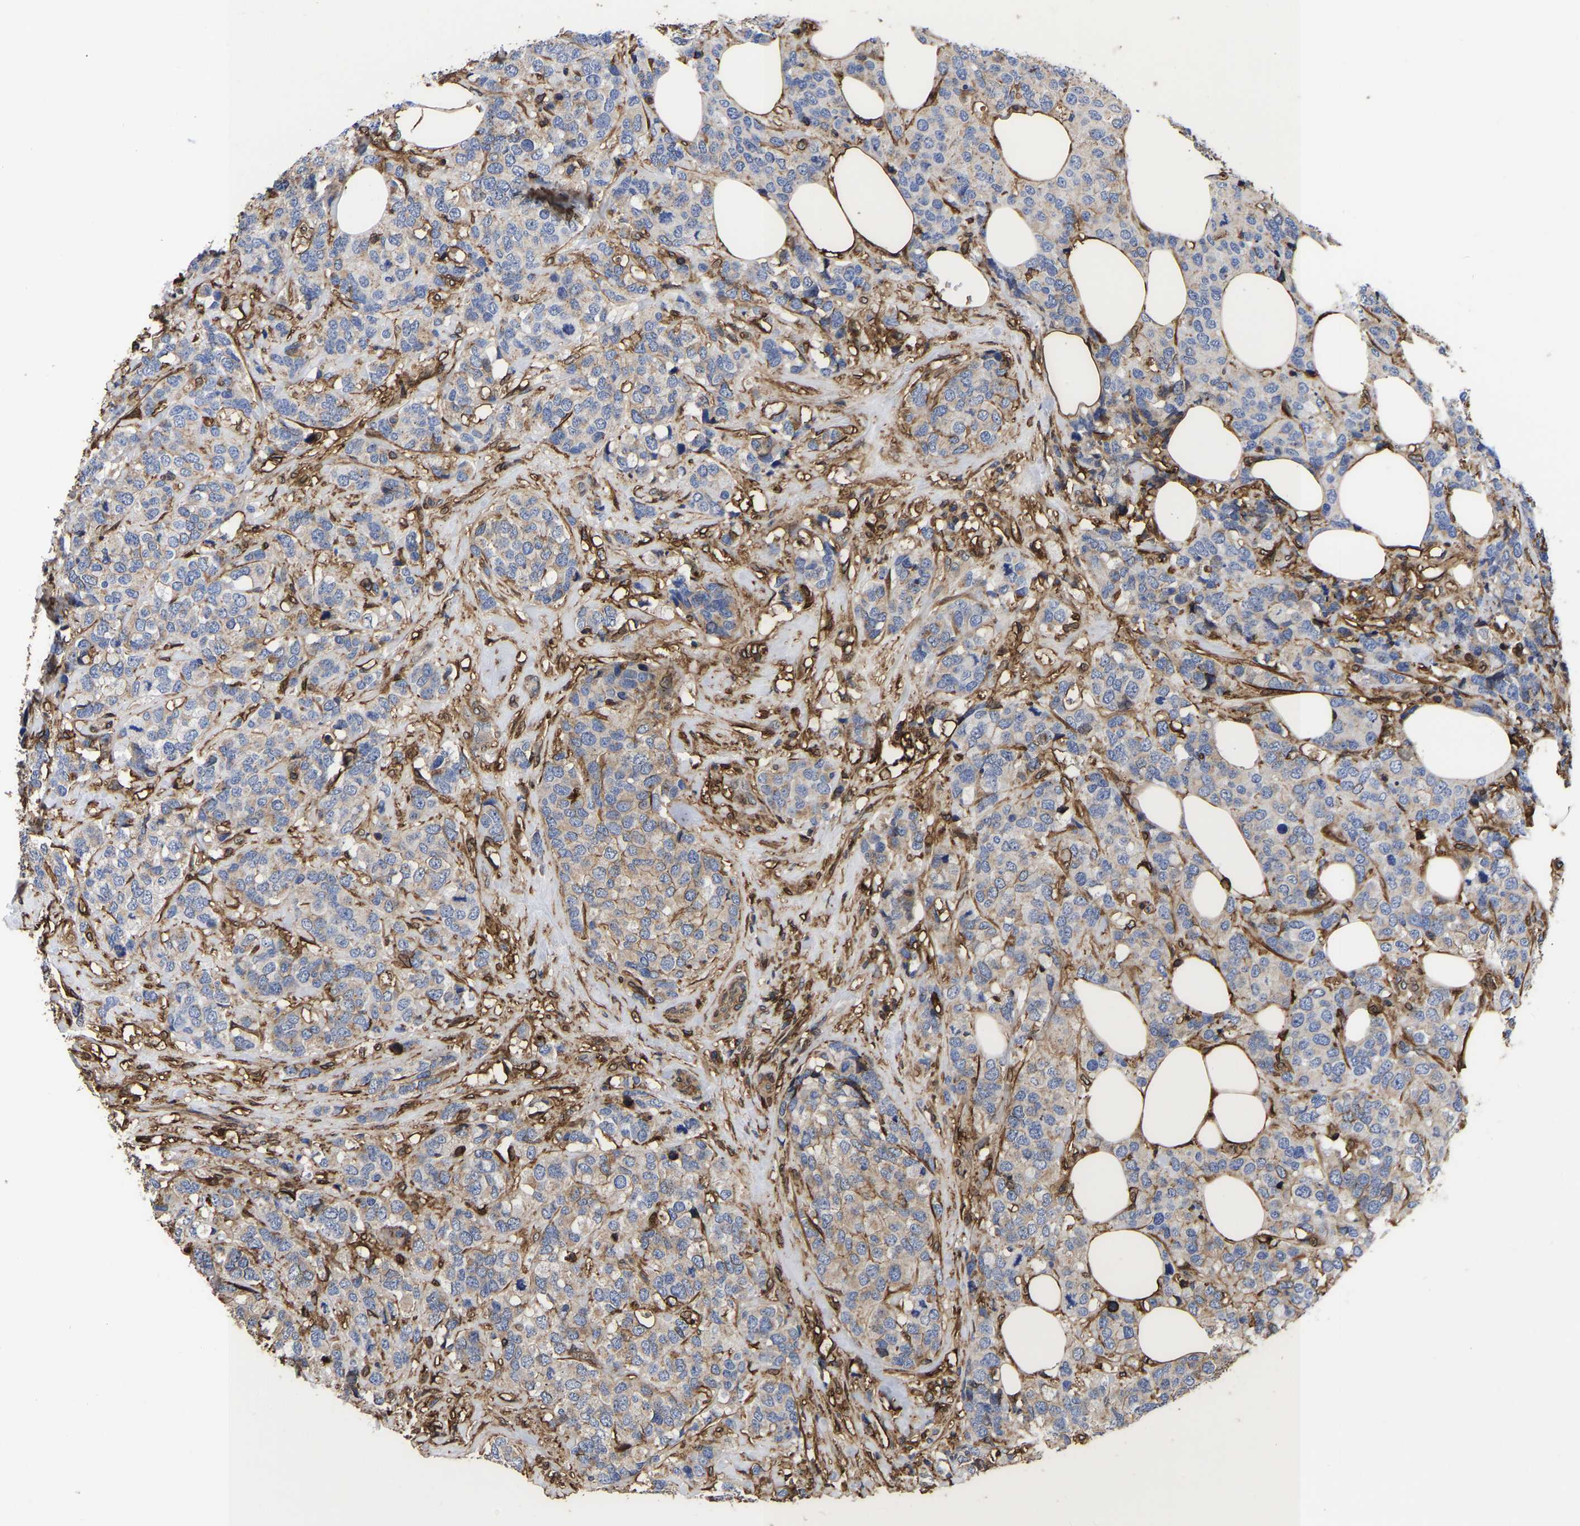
{"staining": {"intensity": "weak", "quantity": "<25%", "location": "cytoplasmic/membranous"}, "tissue": "breast cancer", "cell_type": "Tumor cells", "image_type": "cancer", "snomed": [{"axis": "morphology", "description": "Lobular carcinoma"}, {"axis": "topography", "description": "Breast"}], "caption": "Tumor cells show no significant positivity in breast cancer (lobular carcinoma).", "gene": "LIF", "patient": {"sex": "female", "age": 59}}